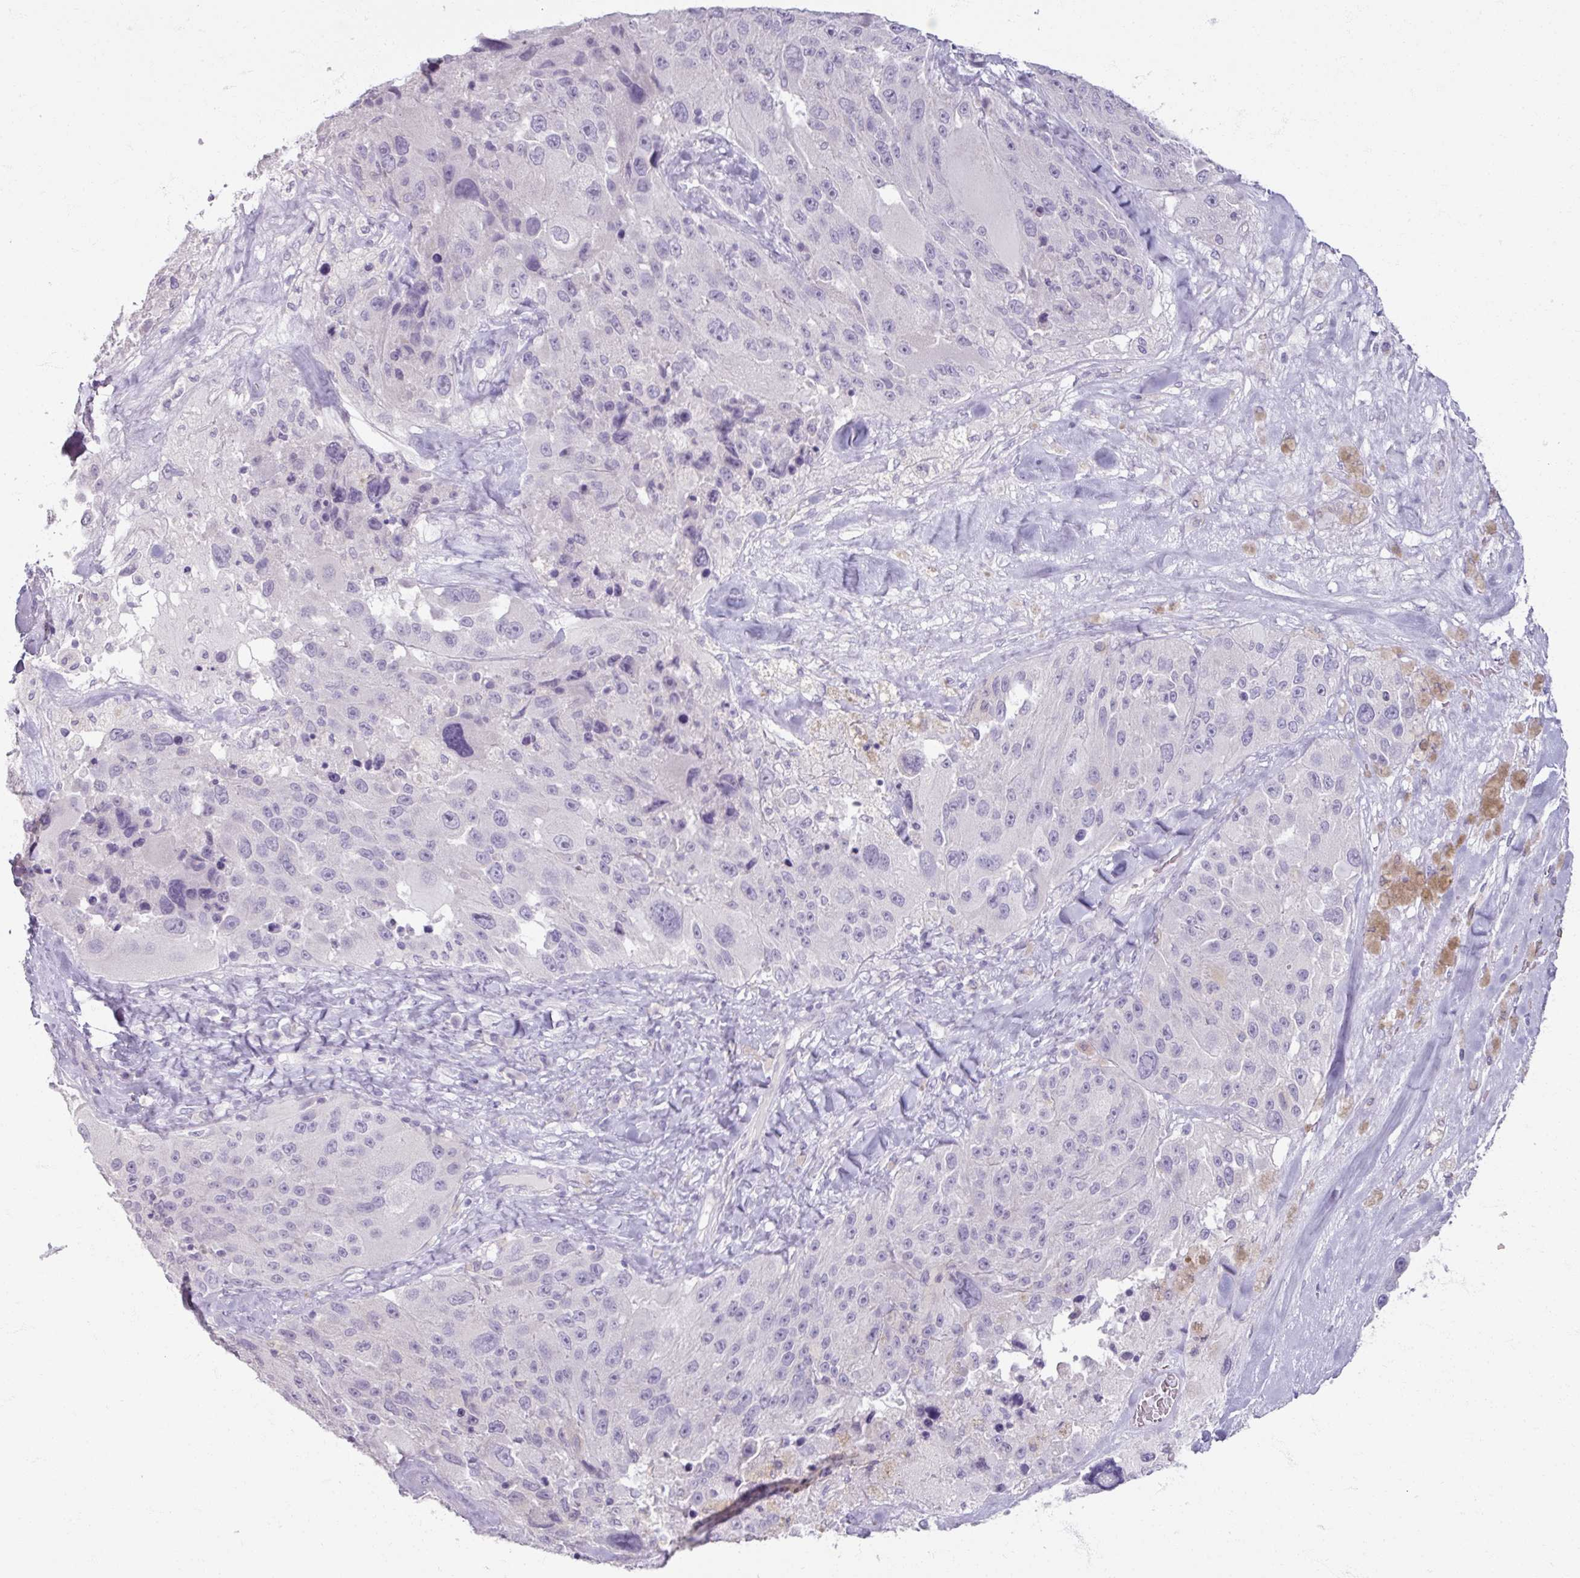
{"staining": {"intensity": "negative", "quantity": "none", "location": "none"}, "tissue": "melanoma", "cell_type": "Tumor cells", "image_type": "cancer", "snomed": [{"axis": "morphology", "description": "Malignant melanoma, Metastatic site"}, {"axis": "topography", "description": "Lymph node"}], "caption": "Immunohistochemistry (IHC) histopathology image of neoplastic tissue: human melanoma stained with DAB (3,3'-diaminobenzidine) demonstrates no significant protein positivity in tumor cells. (DAB (3,3'-diaminobenzidine) IHC with hematoxylin counter stain).", "gene": "TG", "patient": {"sex": "male", "age": 62}}